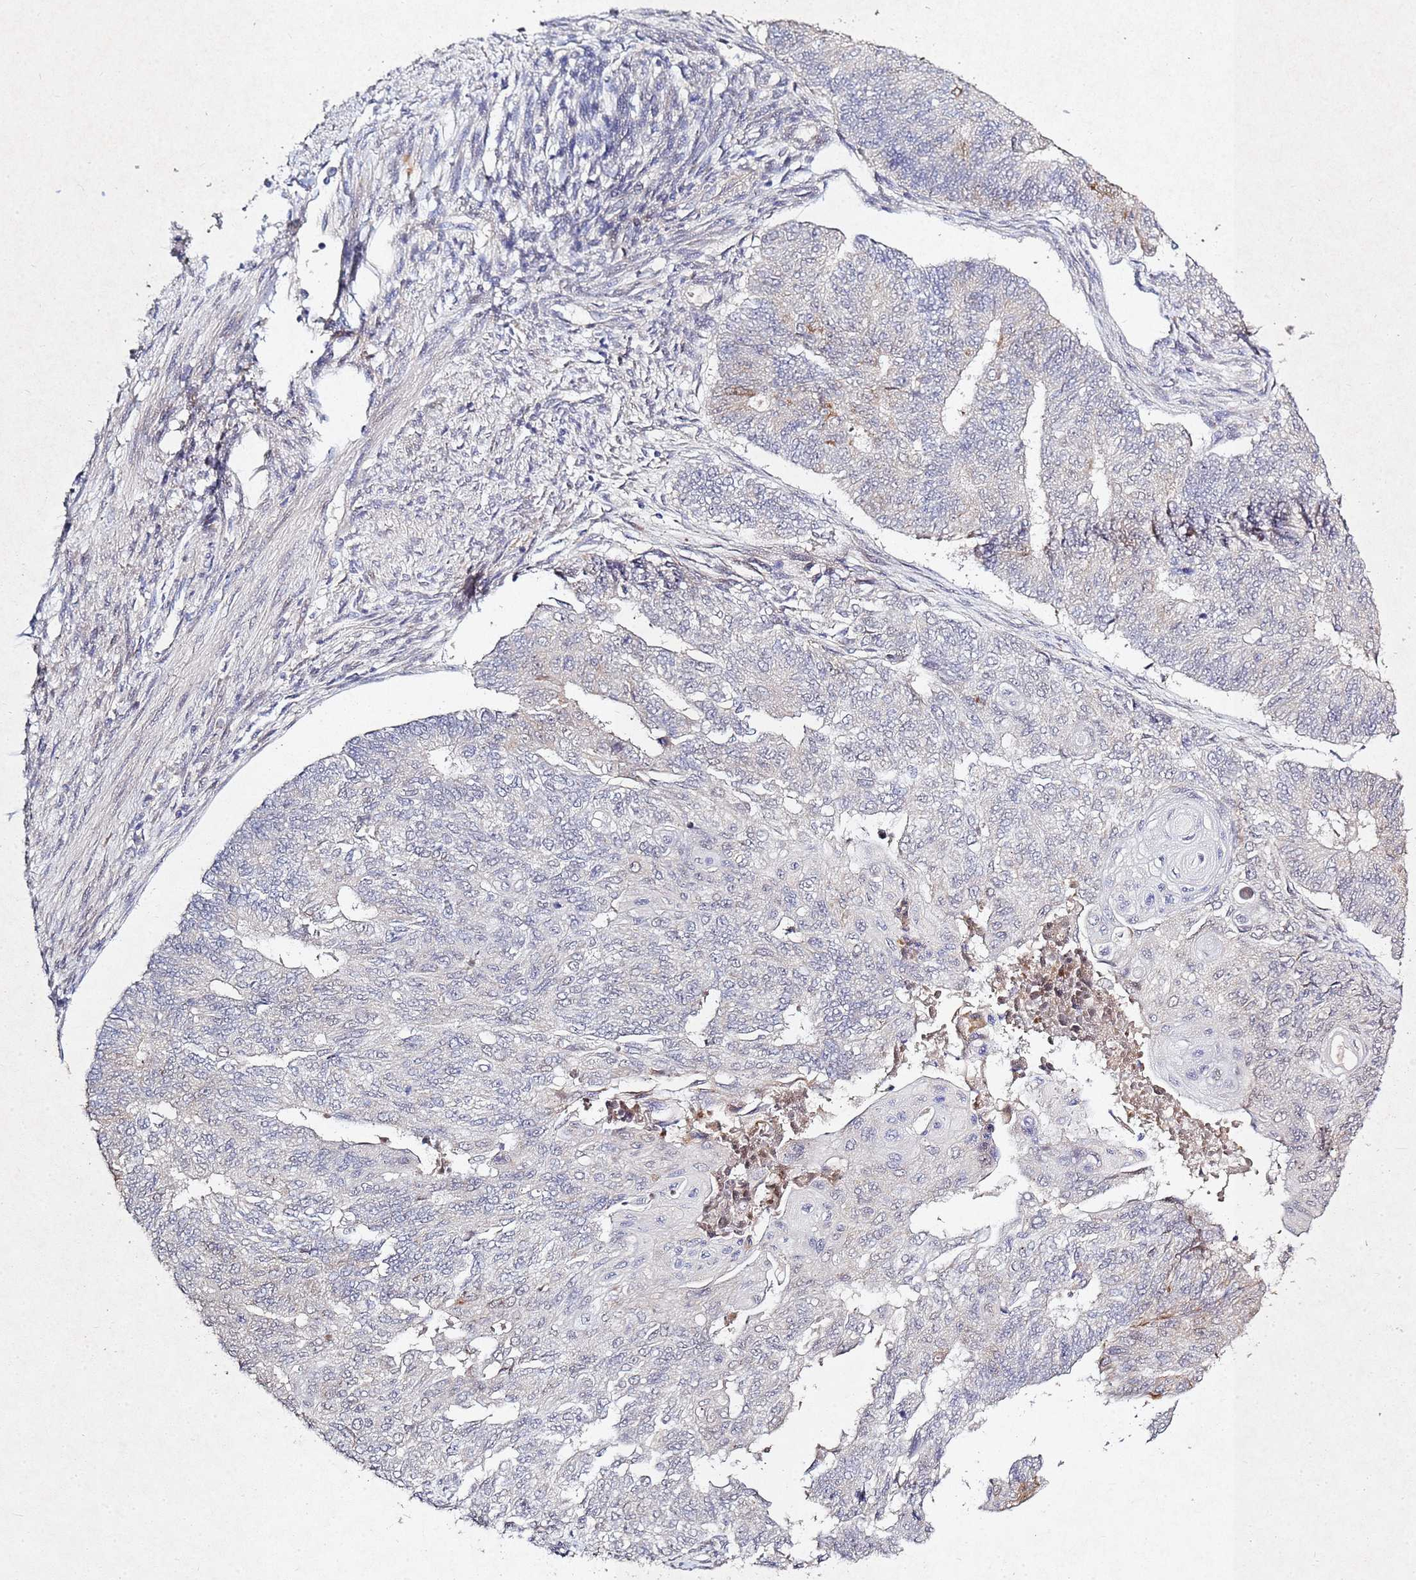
{"staining": {"intensity": "negative", "quantity": "none", "location": "none"}, "tissue": "endometrial cancer", "cell_type": "Tumor cells", "image_type": "cancer", "snomed": [{"axis": "morphology", "description": "Adenocarcinoma, NOS"}, {"axis": "topography", "description": "Endometrium"}], "caption": "DAB (3,3'-diaminobenzidine) immunohistochemical staining of human endometrial cancer (adenocarcinoma) exhibits no significant expression in tumor cells.", "gene": "TNPO2", "patient": {"sex": "female", "age": 32}}